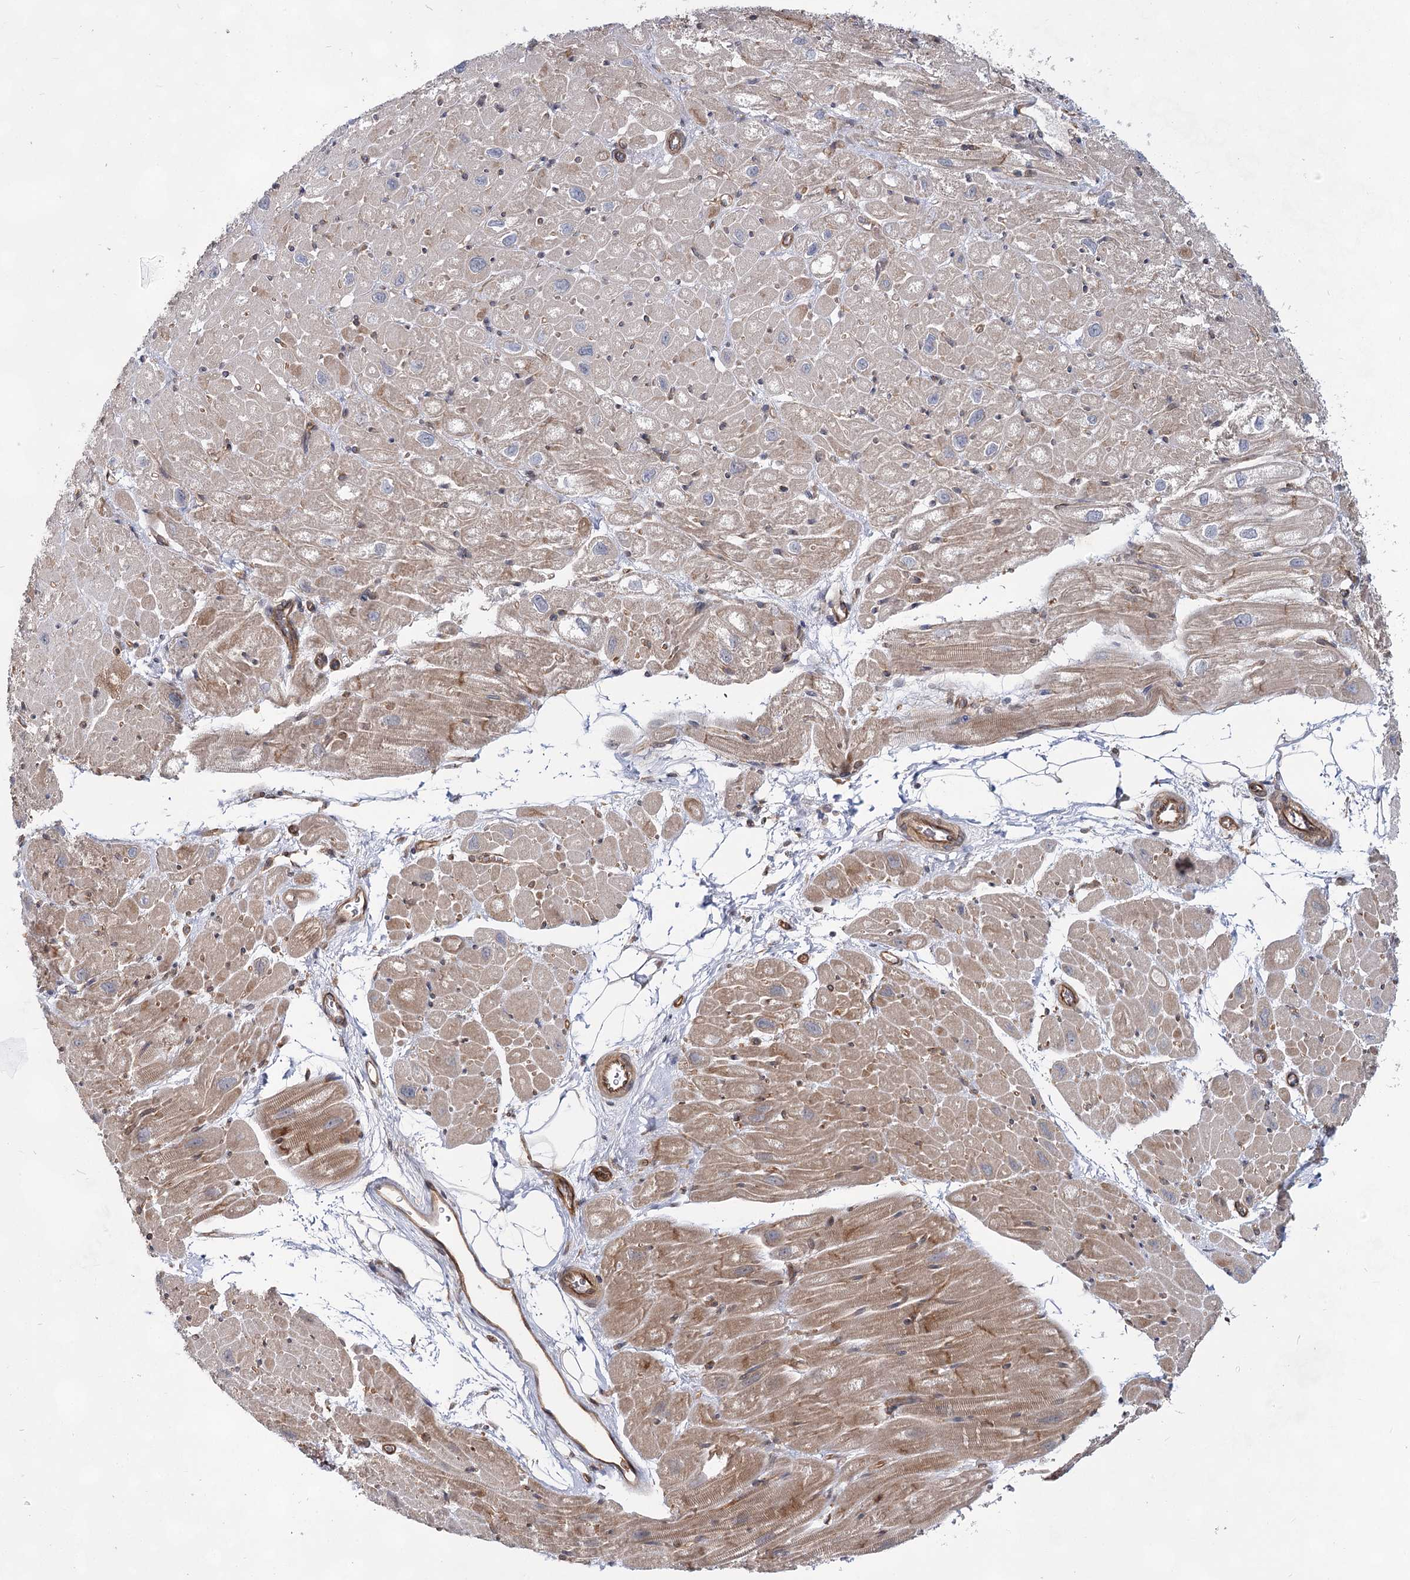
{"staining": {"intensity": "strong", "quantity": "25%-75%", "location": "cytoplasmic/membranous"}, "tissue": "heart muscle", "cell_type": "Cardiomyocytes", "image_type": "normal", "snomed": [{"axis": "morphology", "description": "Normal tissue, NOS"}, {"axis": "topography", "description": "Heart"}], "caption": "Protein staining of unremarkable heart muscle displays strong cytoplasmic/membranous positivity in about 25%-75% of cardiomyocytes.", "gene": "IQSEC1", "patient": {"sex": "male", "age": 50}}